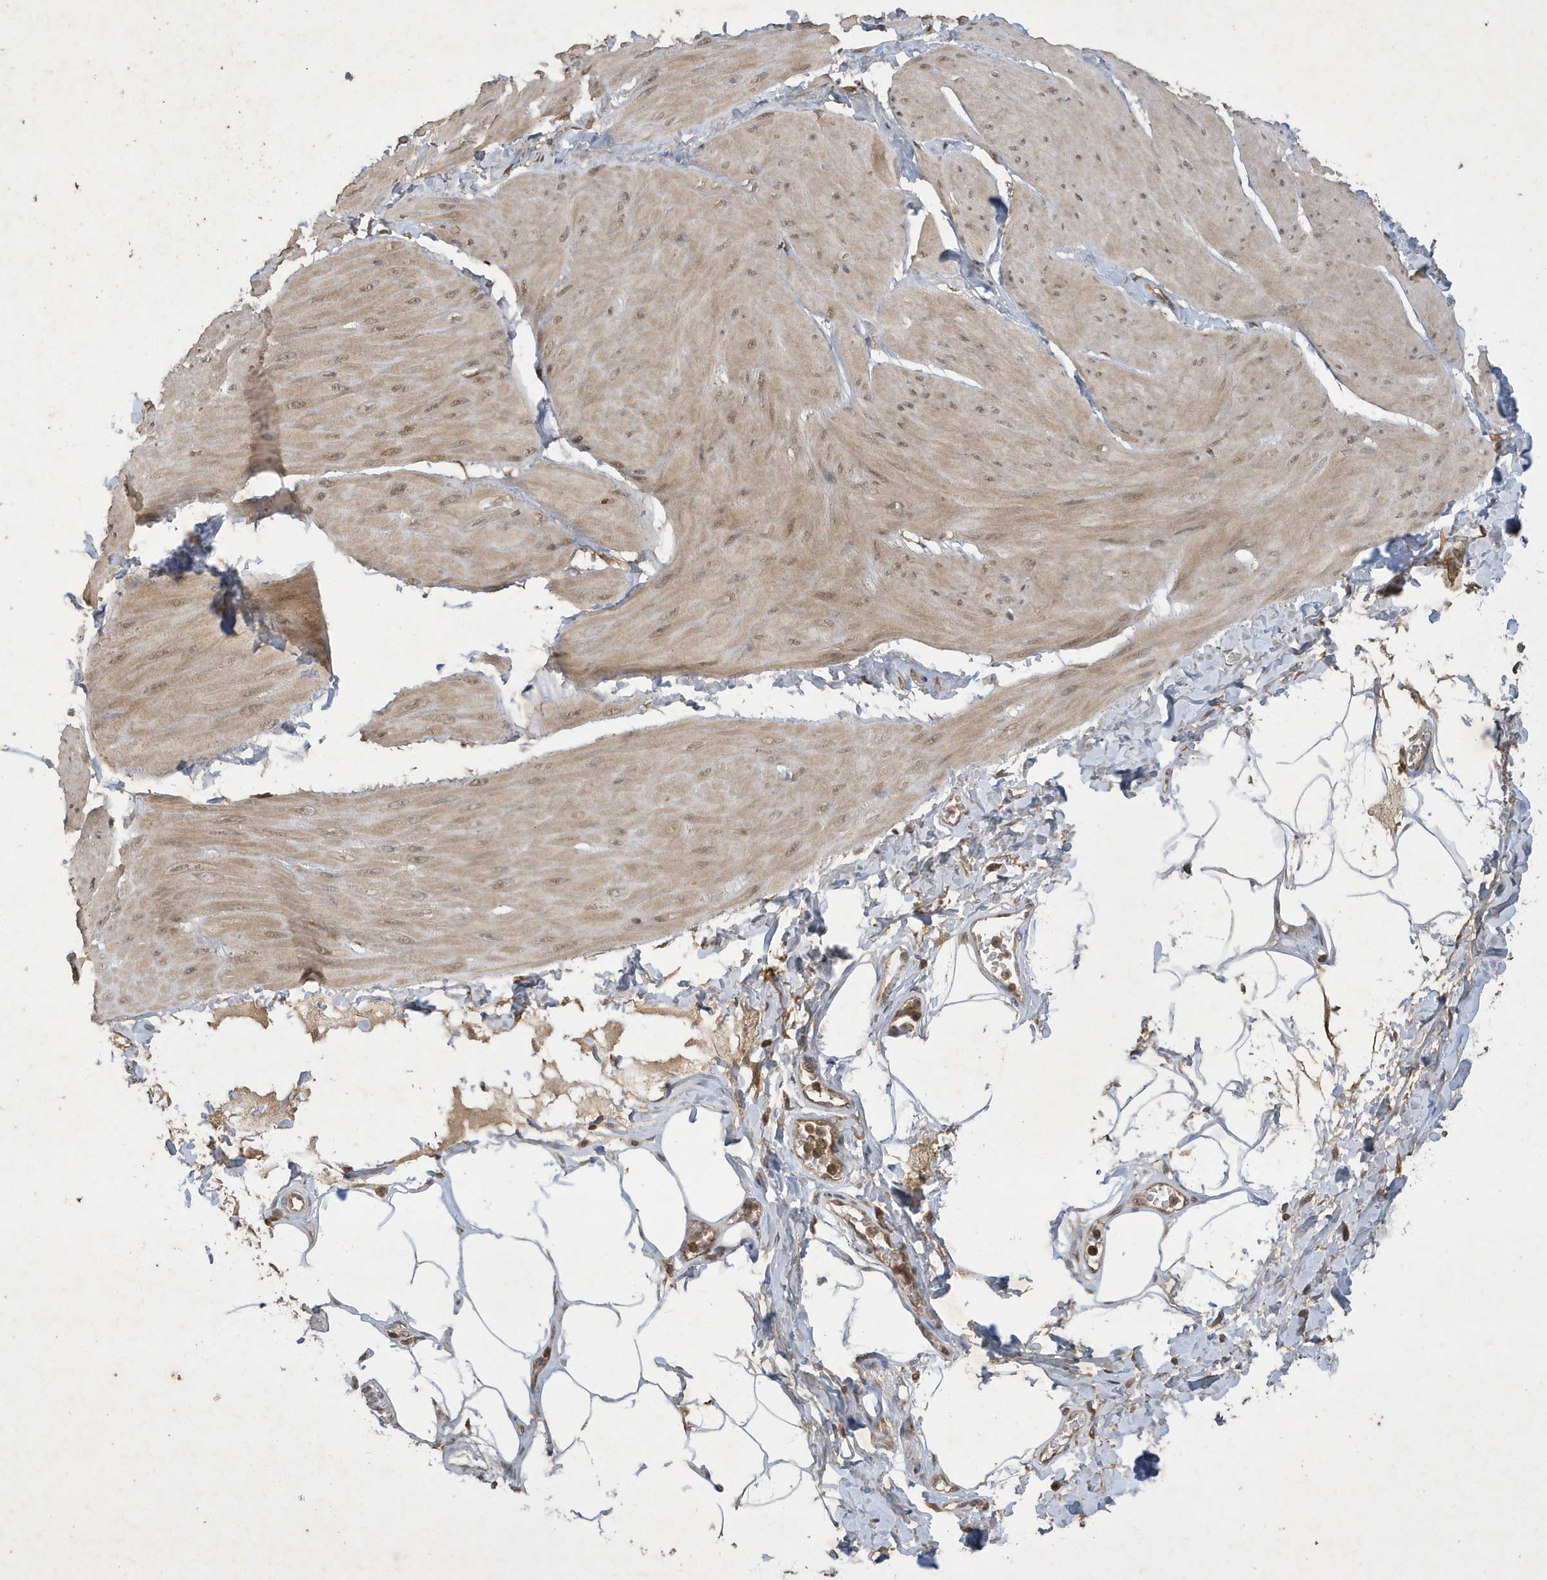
{"staining": {"intensity": "weak", "quantity": ">75%", "location": "cytoplasmic/membranous,nuclear"}, "tissue": "smooth muscle", "cell_type": "Smooth muscle cells", "image_type": "normal", "snomed": [{"axis": "morphology", "description": "Urothelial carcinoma, High grade"}, {"axis": "topography", "description": "Urinary bladder"}], "caption": "A high-resolution photomicrograph shows immunohistochemistry staining of benign smooth muscle, which exhibits weak cytoplasmic/membranous,nuclear expression in approximately >75% of smooth muscle cells.", "gene": "STX10", "patient": {"sex": "male", "age": 46}}